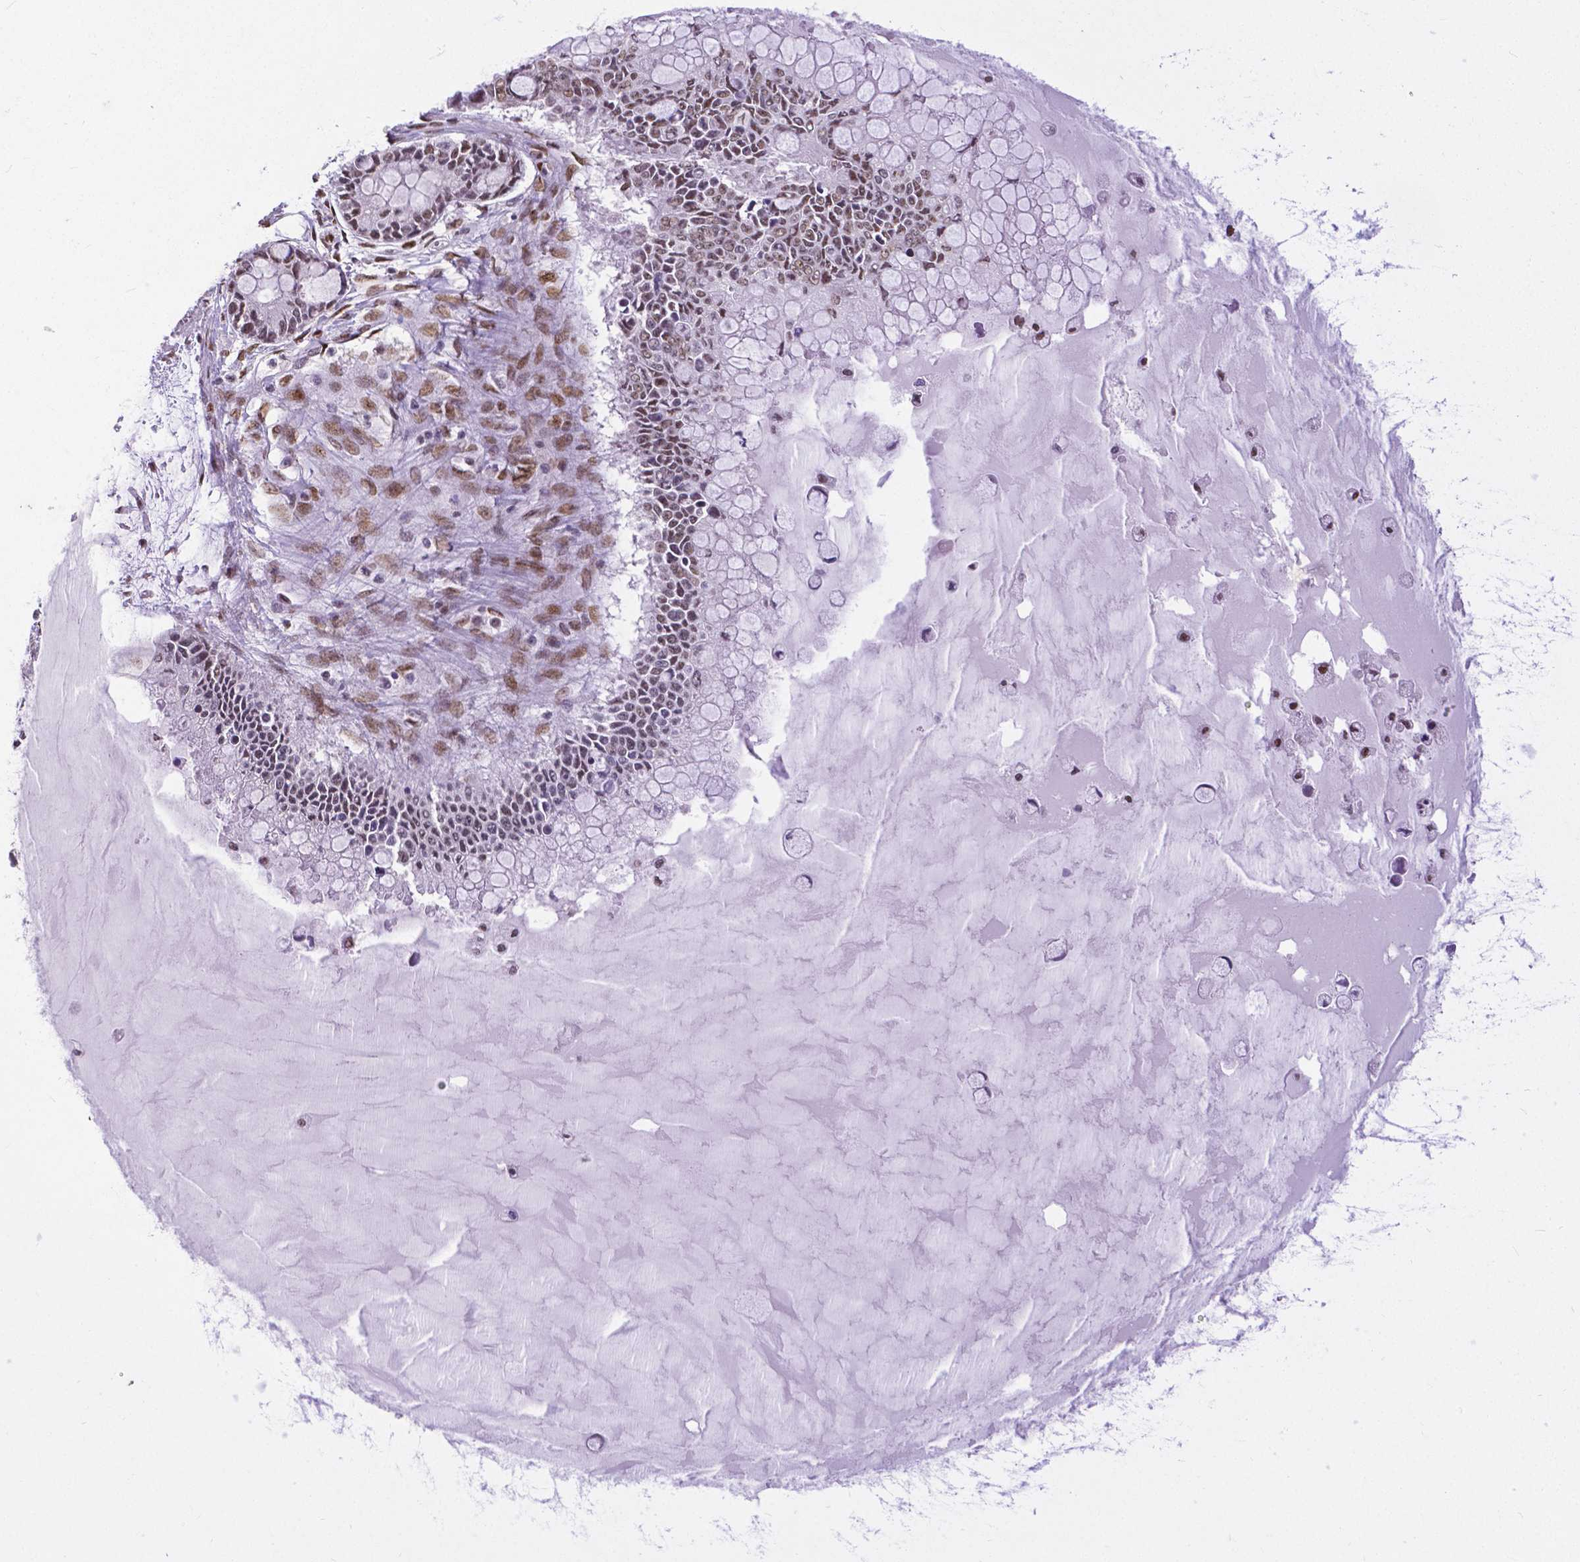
{"staining": {"intensity": "weak", "quantity": "<25%", "location": "nuclear"}, "tissue": "ovarian cancer", "cell_type": "Tumor cells", "image_type": "cancer", "snomed": [{"axis": "morphology", "description": "Cystadenocarcinoma, mucinous, NOS"}, {"axis": "topography", "description": "Ovary"}], "caption": "DAB (3,3'-diaminobenzidine) immunohistochemical staining of human mucinous cystadenocarcinoma (ovarian) exhibits no significant staining in tumor cells.", "gene": "ATRX", "patient": {"sex": "female", "age": 63}}